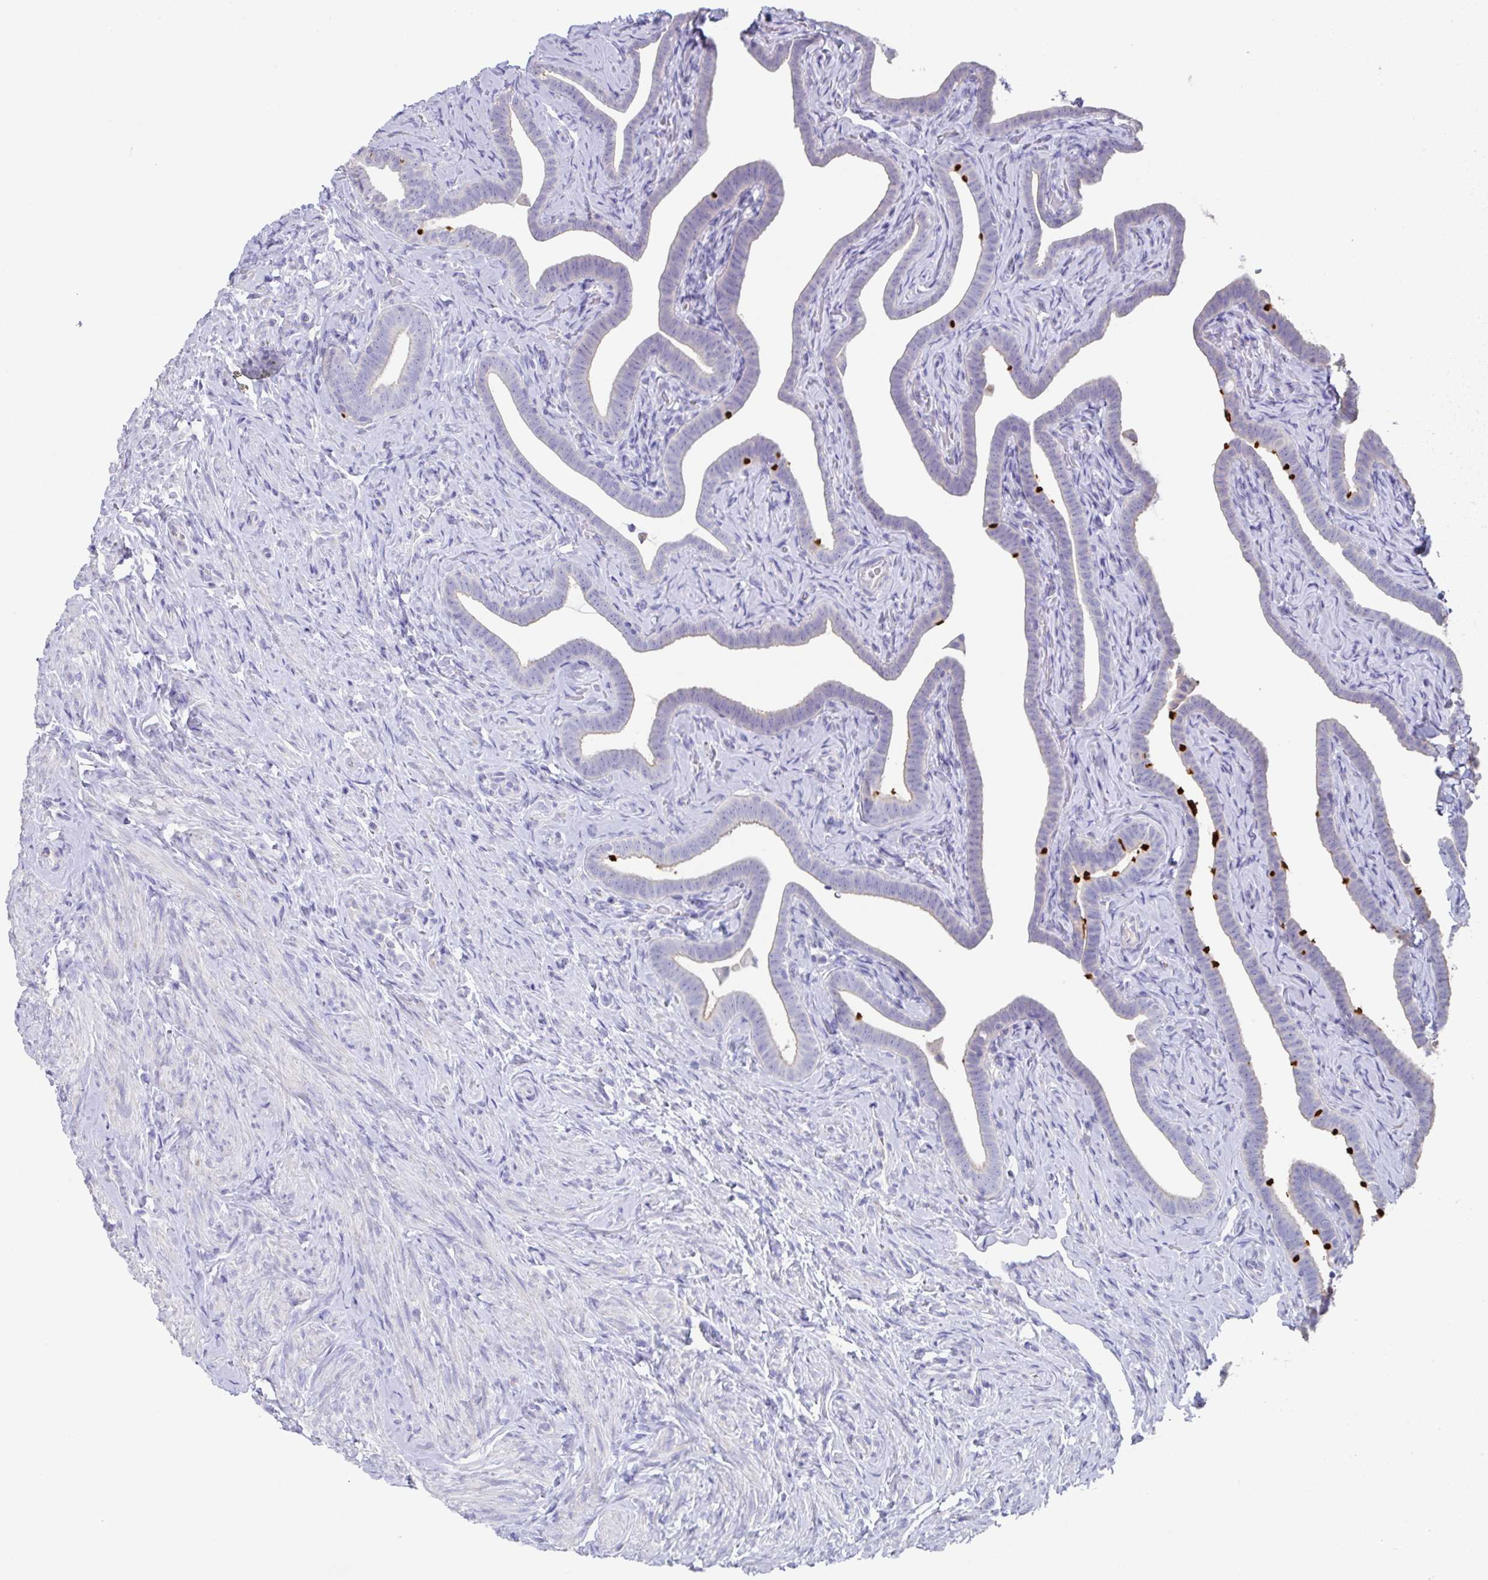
{"staining": {"intensity": "strong", "quantity": "25%-75%", "location": "cytoplasmic/membranous"}, "tissue": "fallopian tube", "cell_type": "Glandular cells", "image_type": "normal", "snomed": [{"axis": "morphology", "description": "Normal tissue, NOS"}, {"axis": "topography", "description": "Fallopian tube"}], "caption": "This is an image of IHC staining of normal fallopian tube, which shows strong positivity in the cytoplasmic/membranous of glandular cells.", "gene": "SLC44A4", "patient": {"sex": "female", "age": 69}}